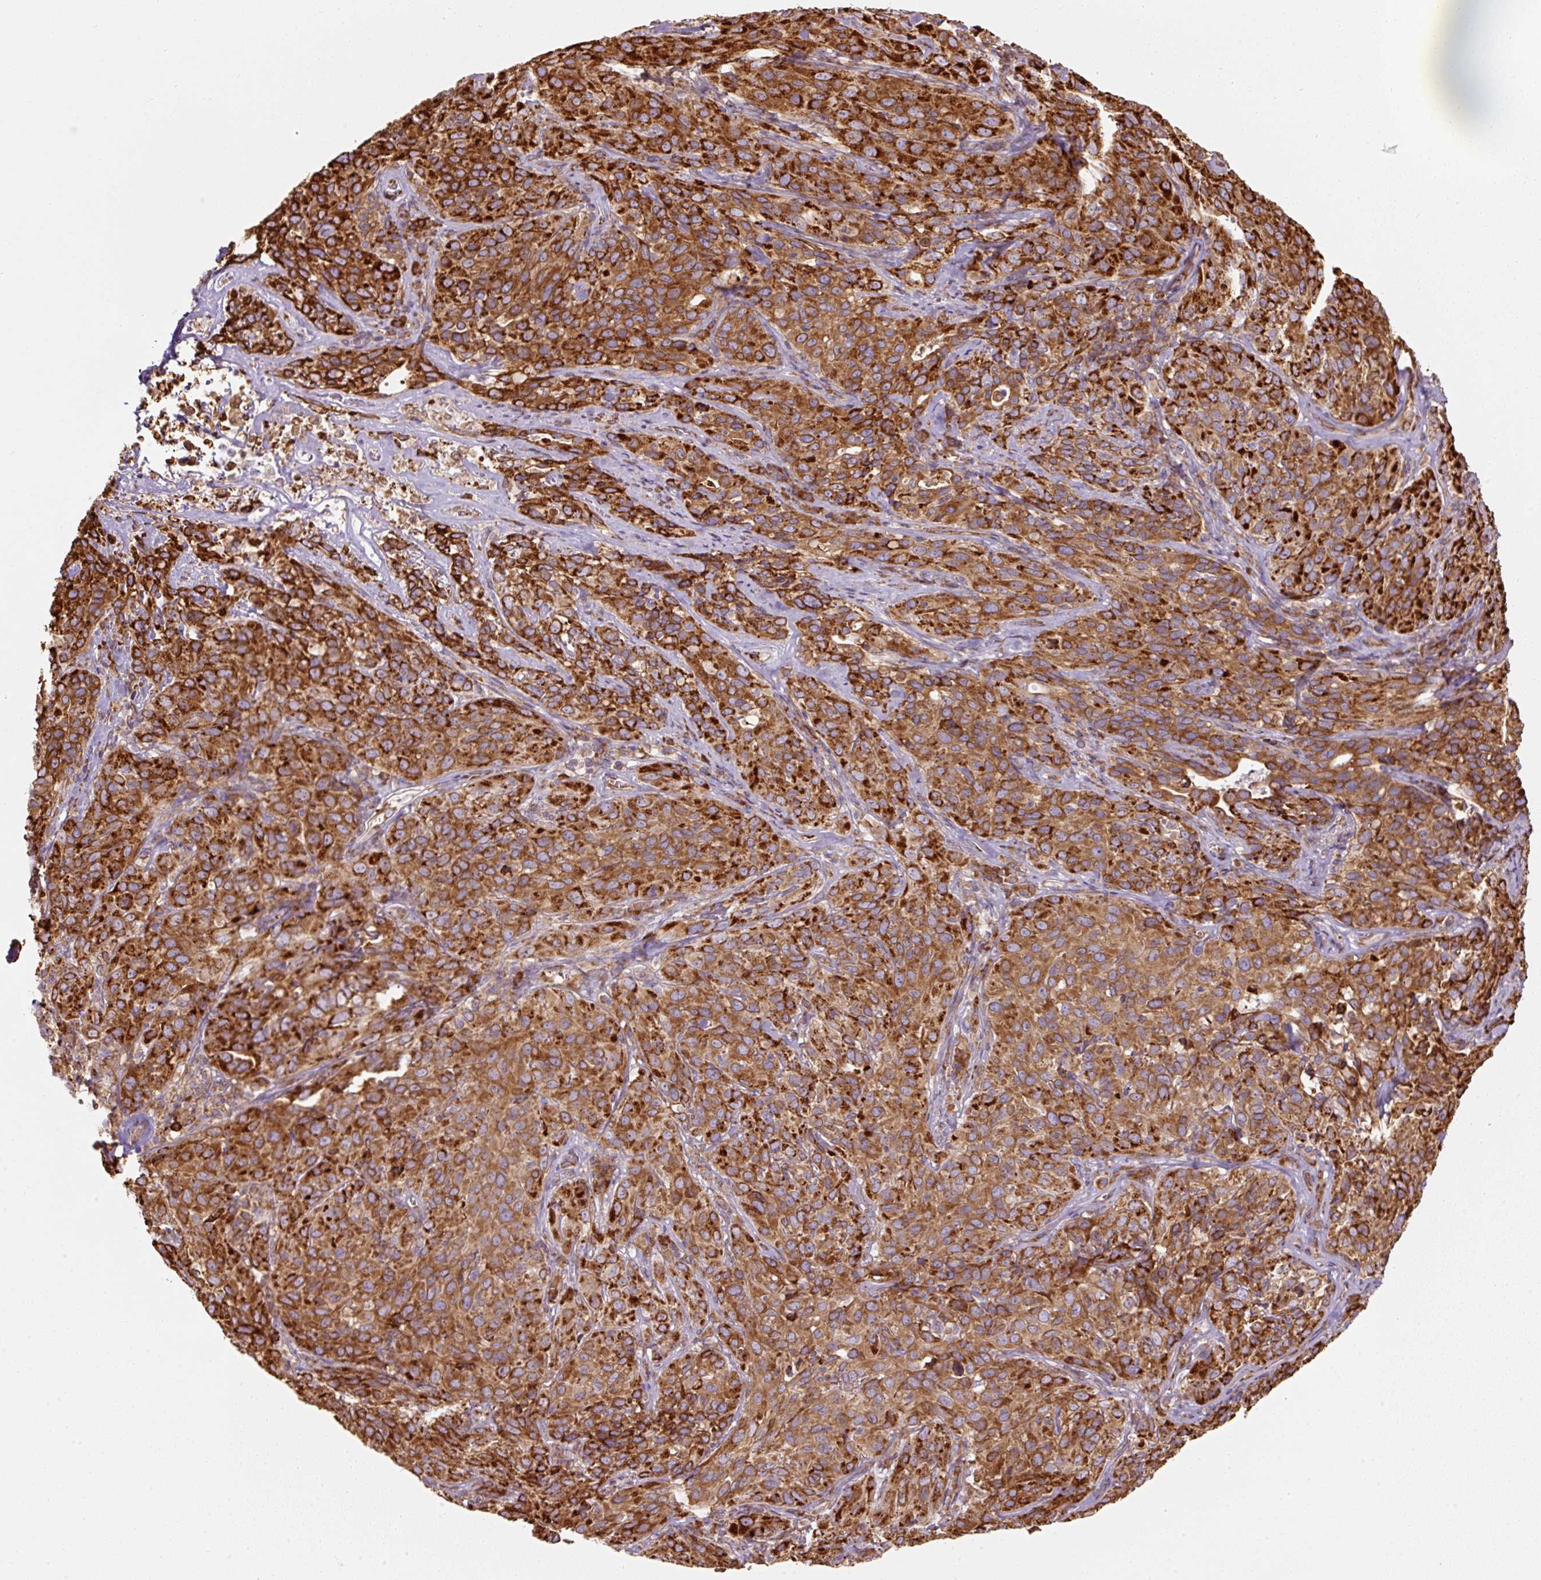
{"staining": {"intensity": "strong", "quantity": ">75%", "location": "cytoplasmic/membranous"}, "tissue": "cervical cancer", "cell_type": "Tumor cells", "image_type": "cancer", "snomed": [{"axis": "morphology", "description": "Squamous cell carcinoma, NOS"}, {"axis": "topography", "description": "Cervix"}], "caption": "Immunohistochemical staining of cervical cancer reveals high levels of strong cytoplasmic/membranous expression in about >75% of tumor cells. (DAB (3,3'-diaminobenzidine) IHC with brightfield microscopy, high magnification).", "gene": "PRKCSH", "patient": {"sex": "female", "age": 51}}